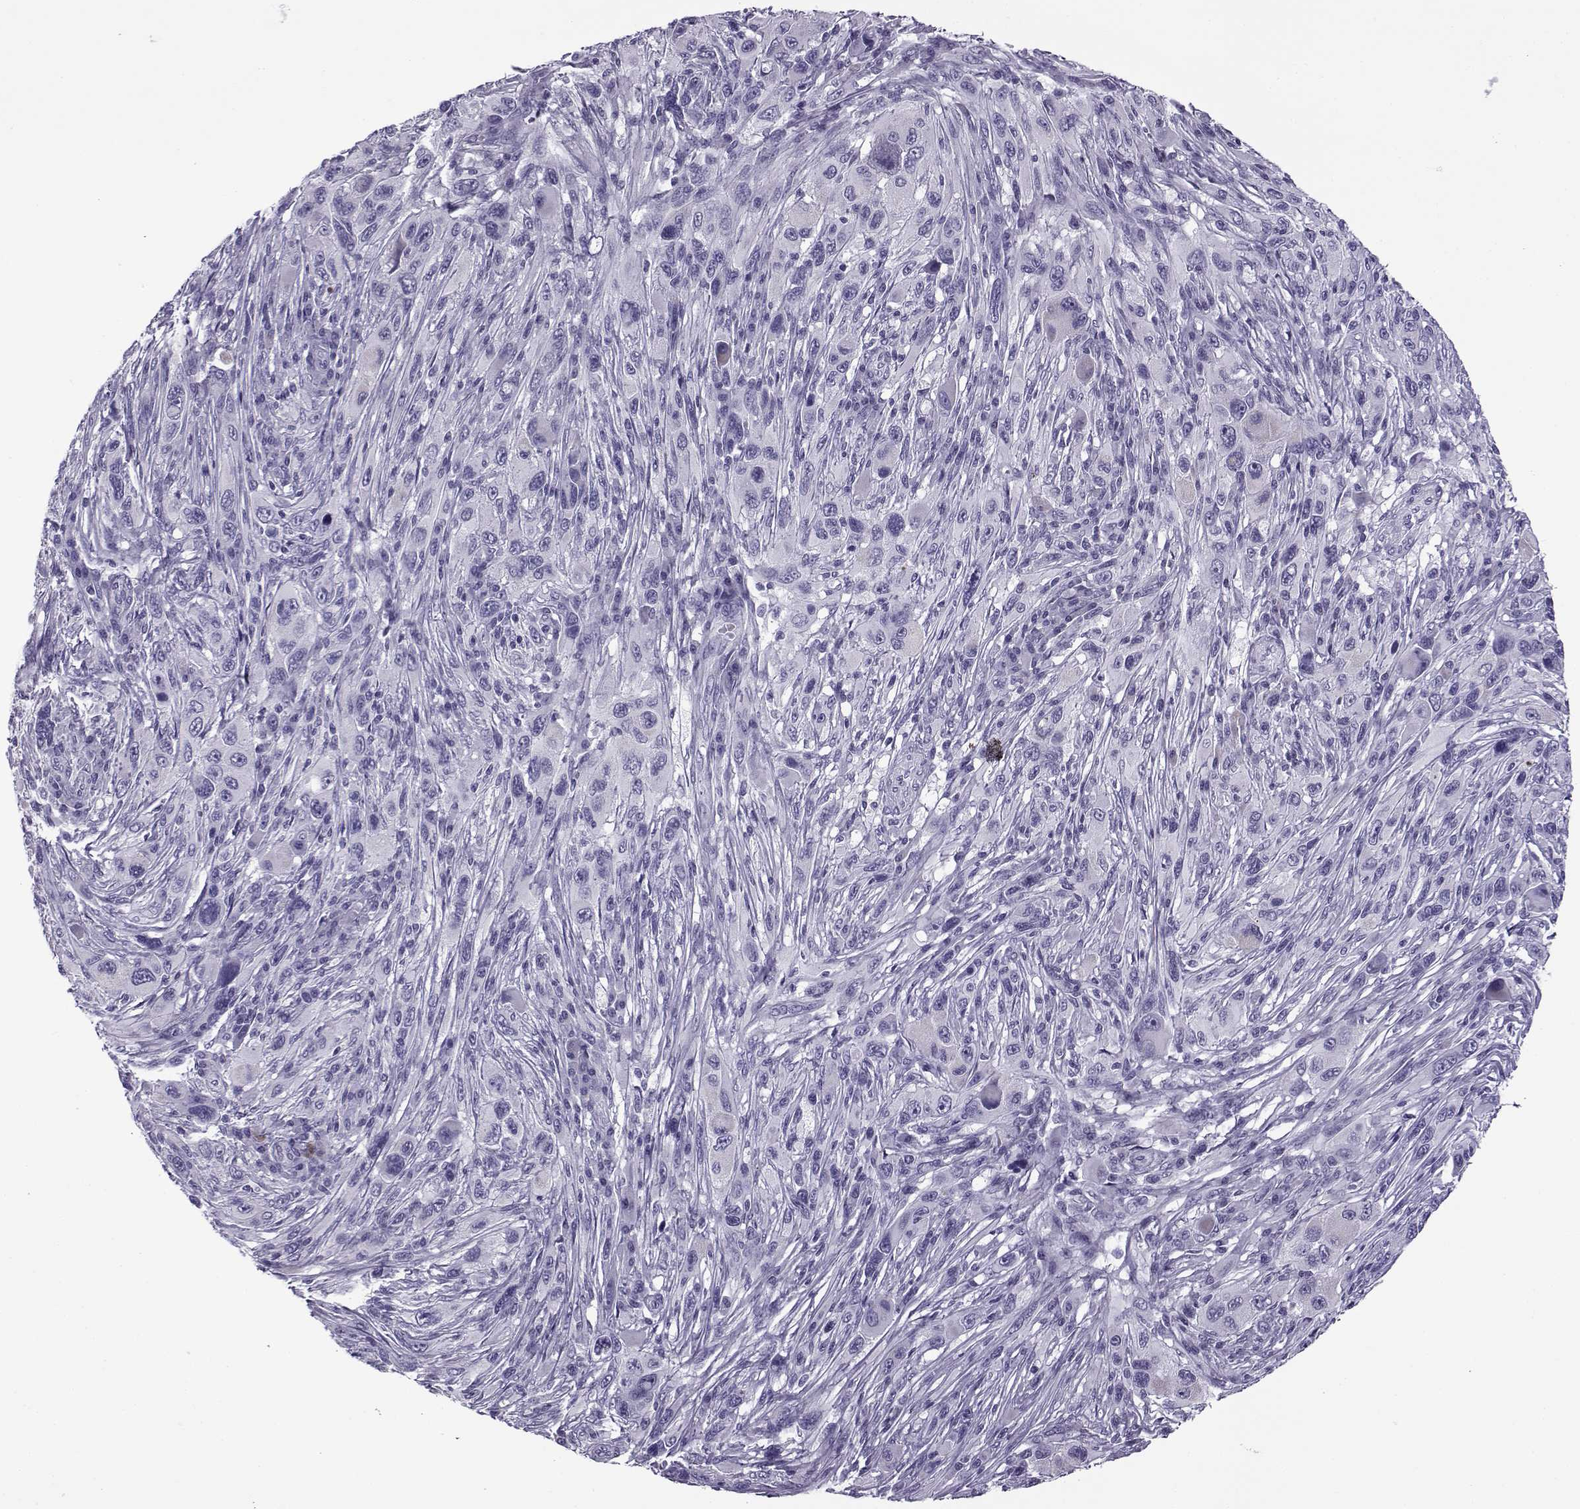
{"staining": {"intensity": "negative", "quantity": "none", "location": "none"}, "tissue": "melanoma", "cell_type": "Tumor cells", "image_type": "cancer", "snomed": [{"axis": "morphology", "description": "Malignant melanoma, NOS"}, {"axis": "topography", "description": "Skin"}], "caption": "The immunohistochemistry (IHC) image has no significant staining in tumor cells of melanoma tissue.", "gene": "OIP5", "patient": {"sex": "male", "age": 53}}